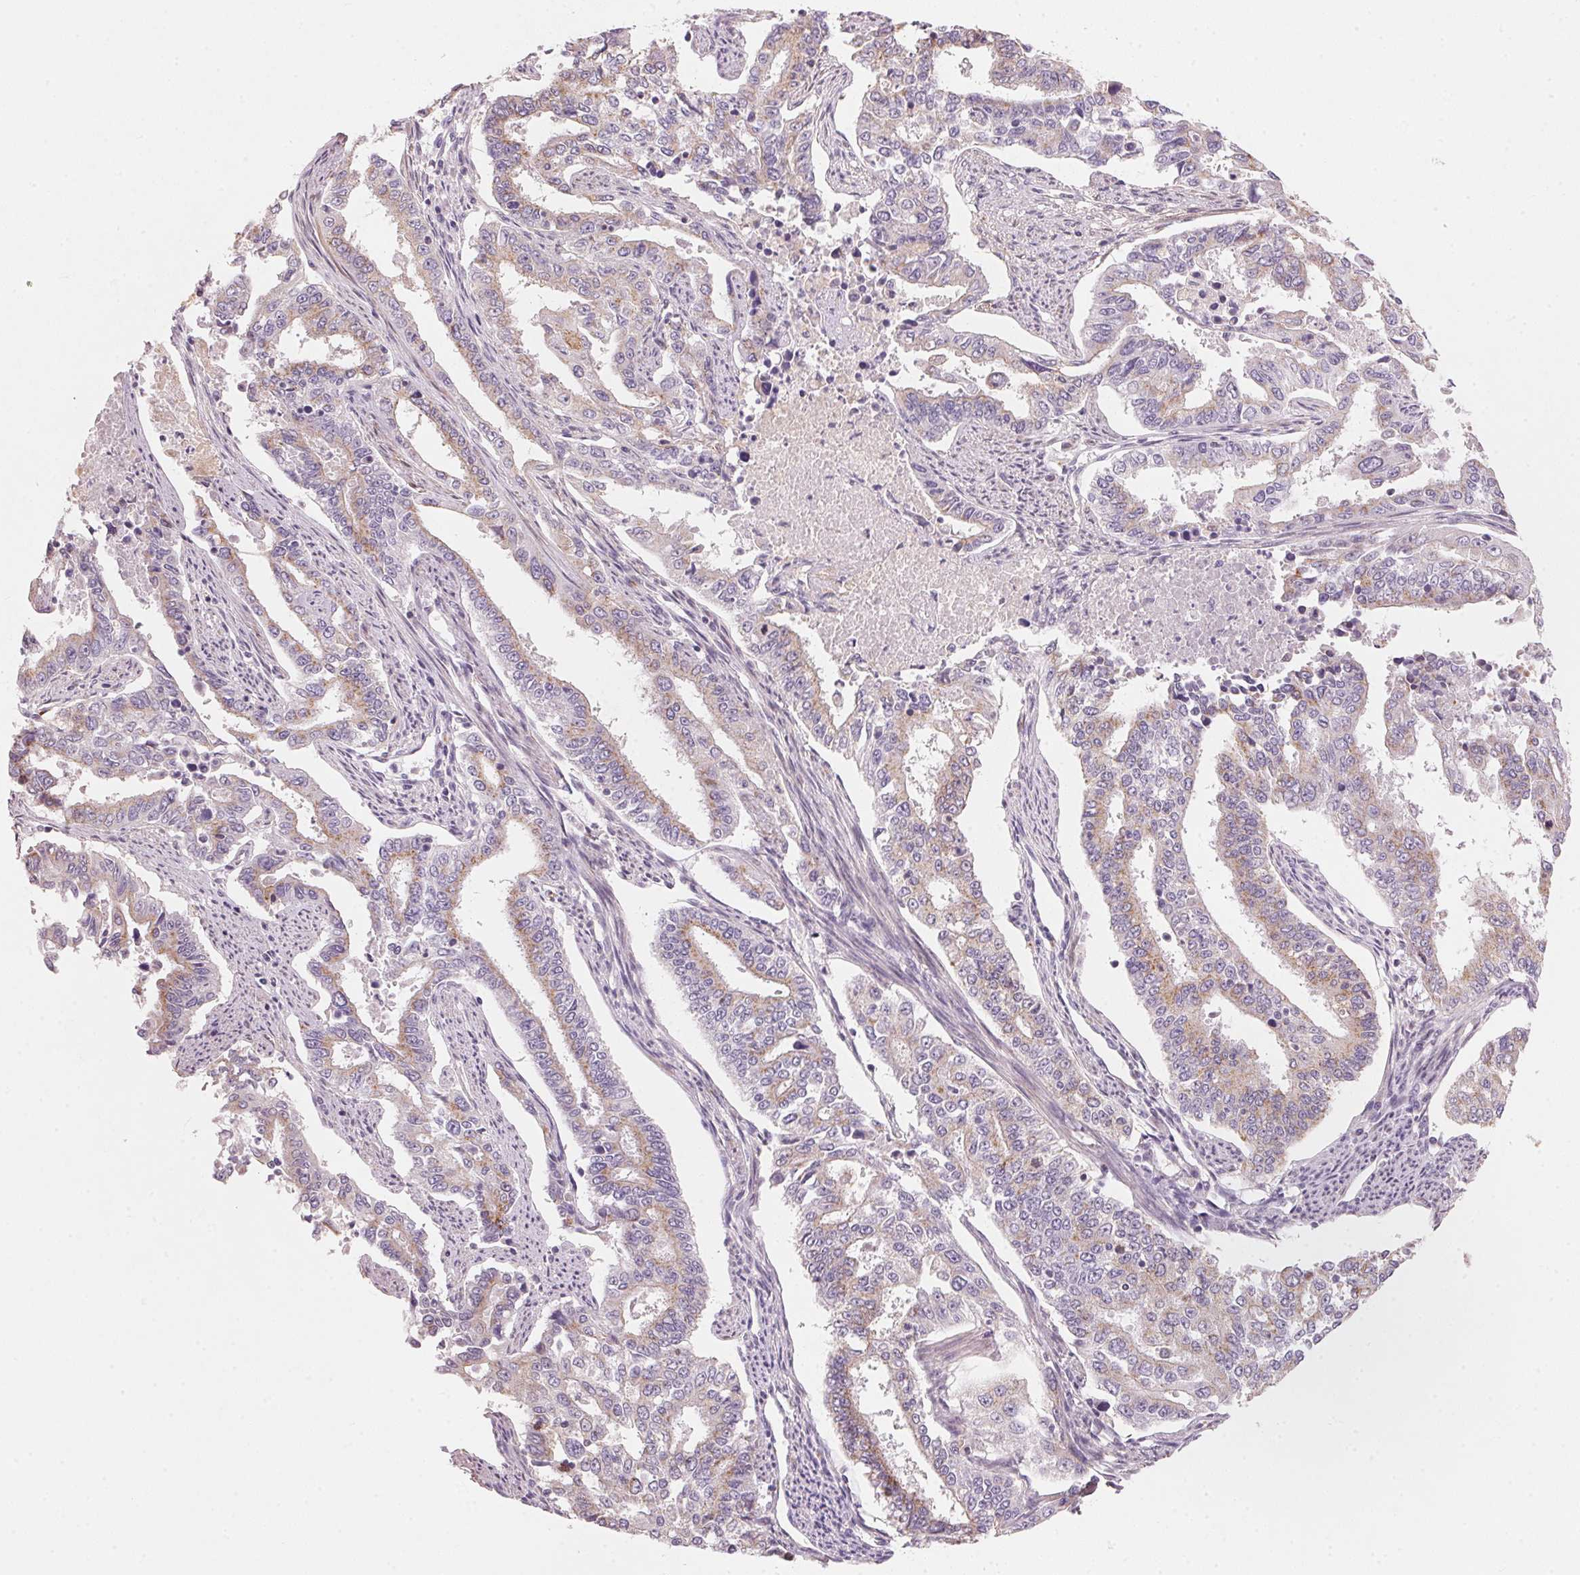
{"staining": {"intensity": "weak", "quantity": "<25%", "location": "cytoplasmic/membranous"}, "tissue": "endometrial cancer", "cell_type": "Tumor cells", "image_type": "cancer", "snomed": [{"axis": "morphology", "description": "Adenocarcinoma, NOS"}, {"axis": "topography", "description": "Uterus"}], "caption": "Endometrial cancer was stained to show a protein in brown. There is no significant positivity in tumor cells.", "gene": "DRAM2", "patient": {"sex": "female", "age": 59}}